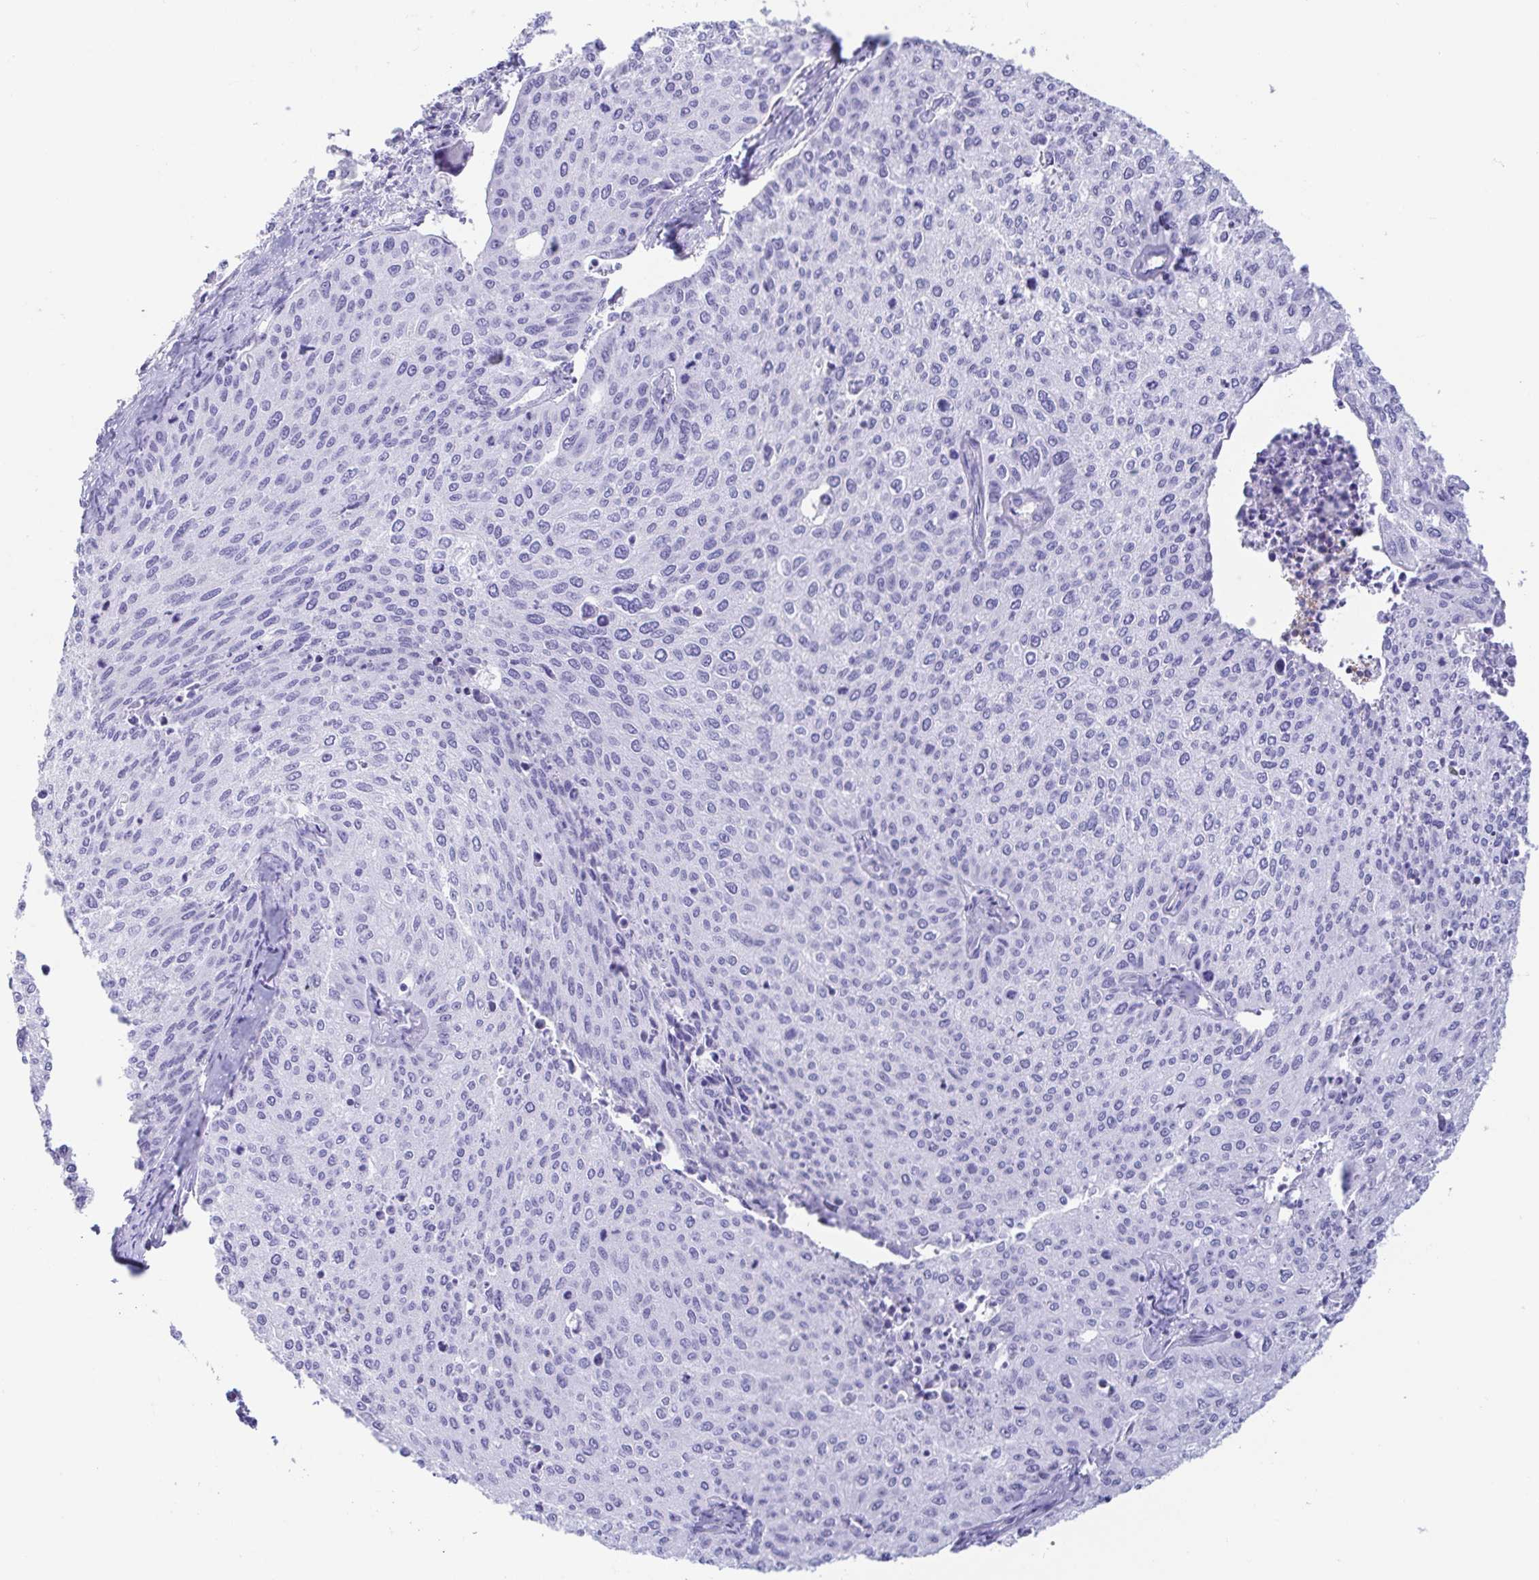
{"staining": {"intensity": "negative", "quantity": "none", "location": "none"}, "tissue": "cervical cancer", "cell_type": "Tumor cells", "image_type": "cancer", "snomed": [{"axis": "morphology", "description": "Squamous cell carcinoma, NOS"}, {"axis": "topography", "description": "Cervix"}], "caption": "Tumor cells are negative for brown protein staining in squamous cell carcinoma (cervical).", "gene": "GKN1", "patient": {"sex": "female", "age": 38}}